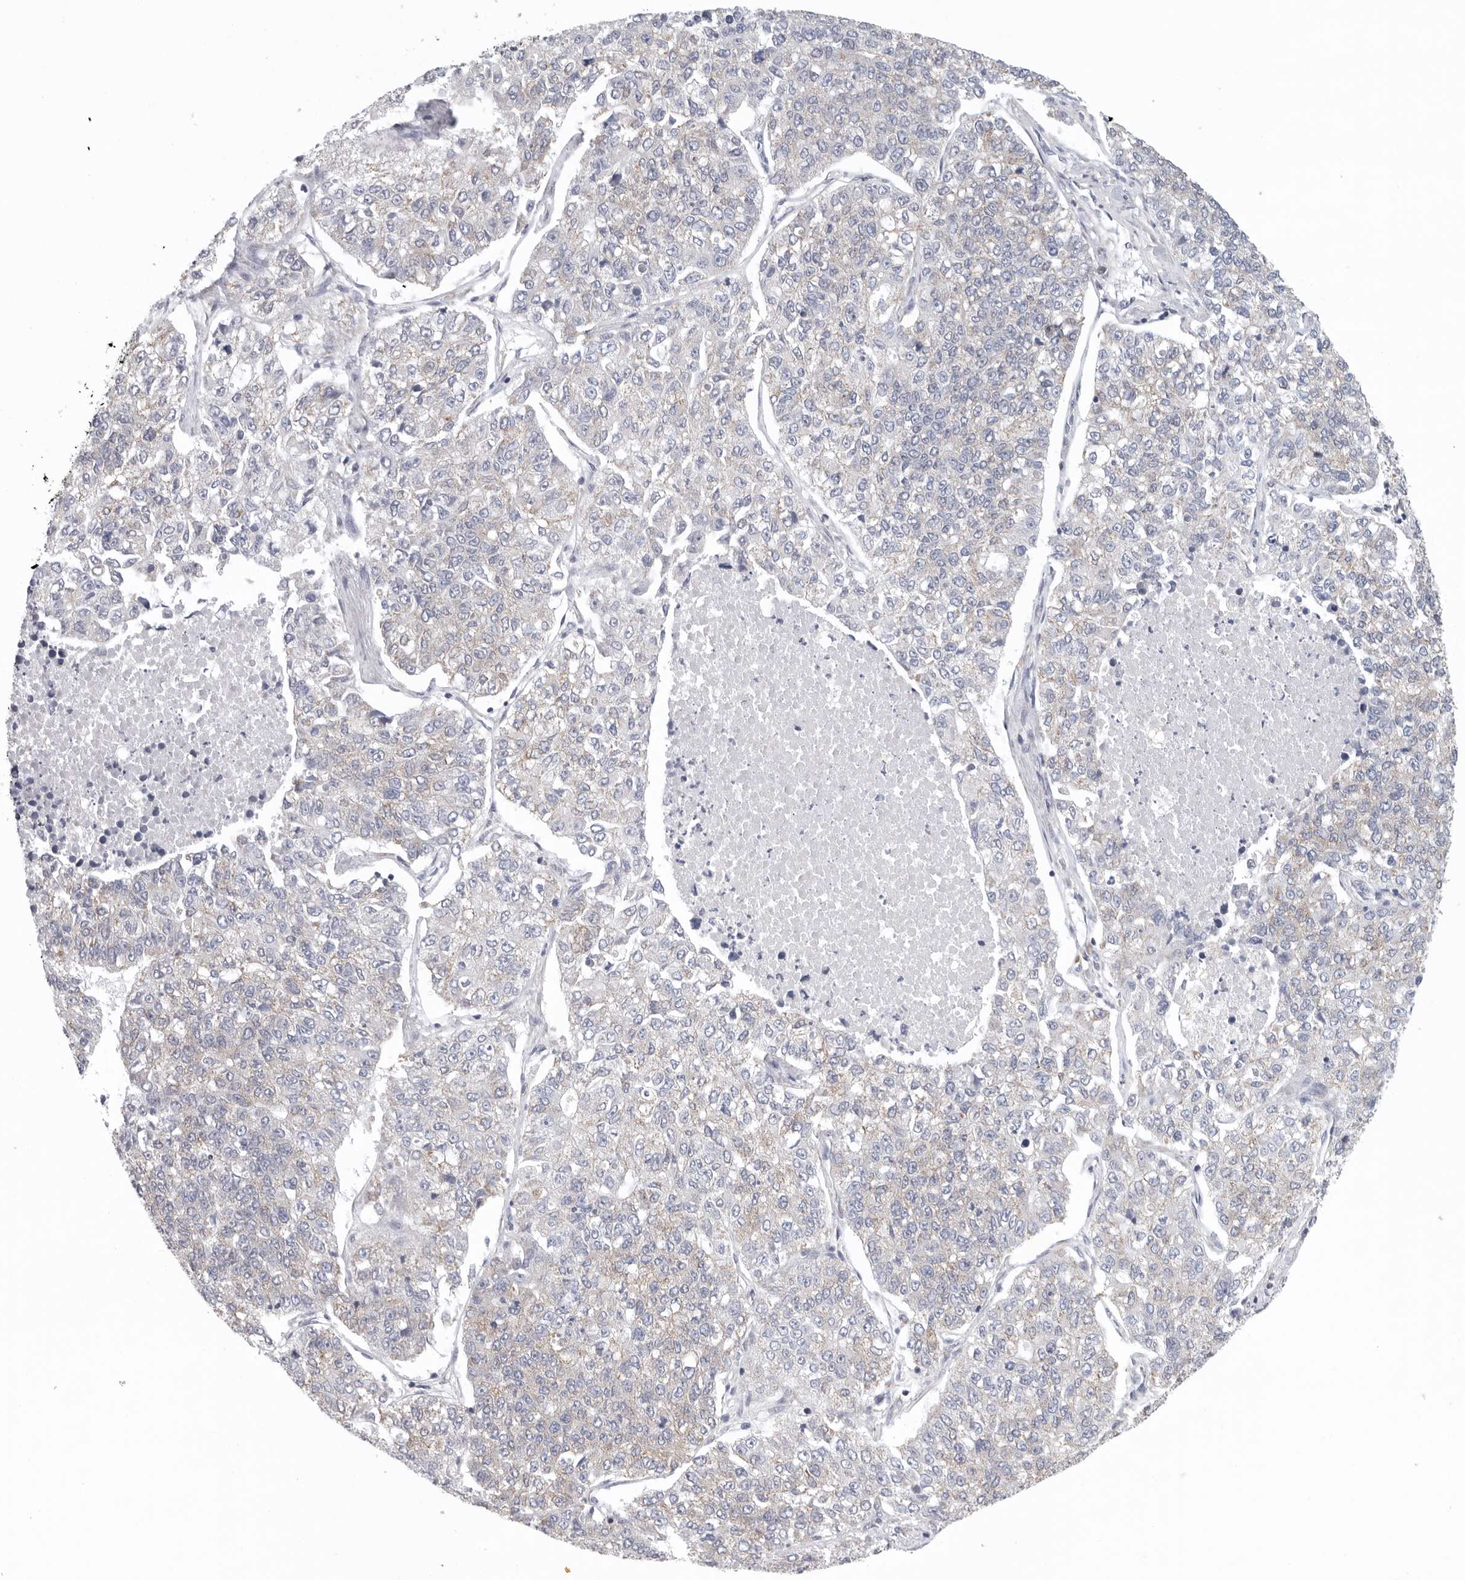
{"staining": {"intensity": "negative", "quantity": "none", "location": "none"}, "tissue": "lung cancer", "cell_type": "Tumor cells", "image_type": "cancer", "snomed": [{"axis": "morphology", "description": "Adenocarcinoma, NOS"}, {"axis": "topography", "description": "Lung"}], "caption": "Histopathology image shows no protein expression in tumor cells of lung cancer tissue.", "gene": "FKBP8", "patient": {"sex": "male", "age": 49}}